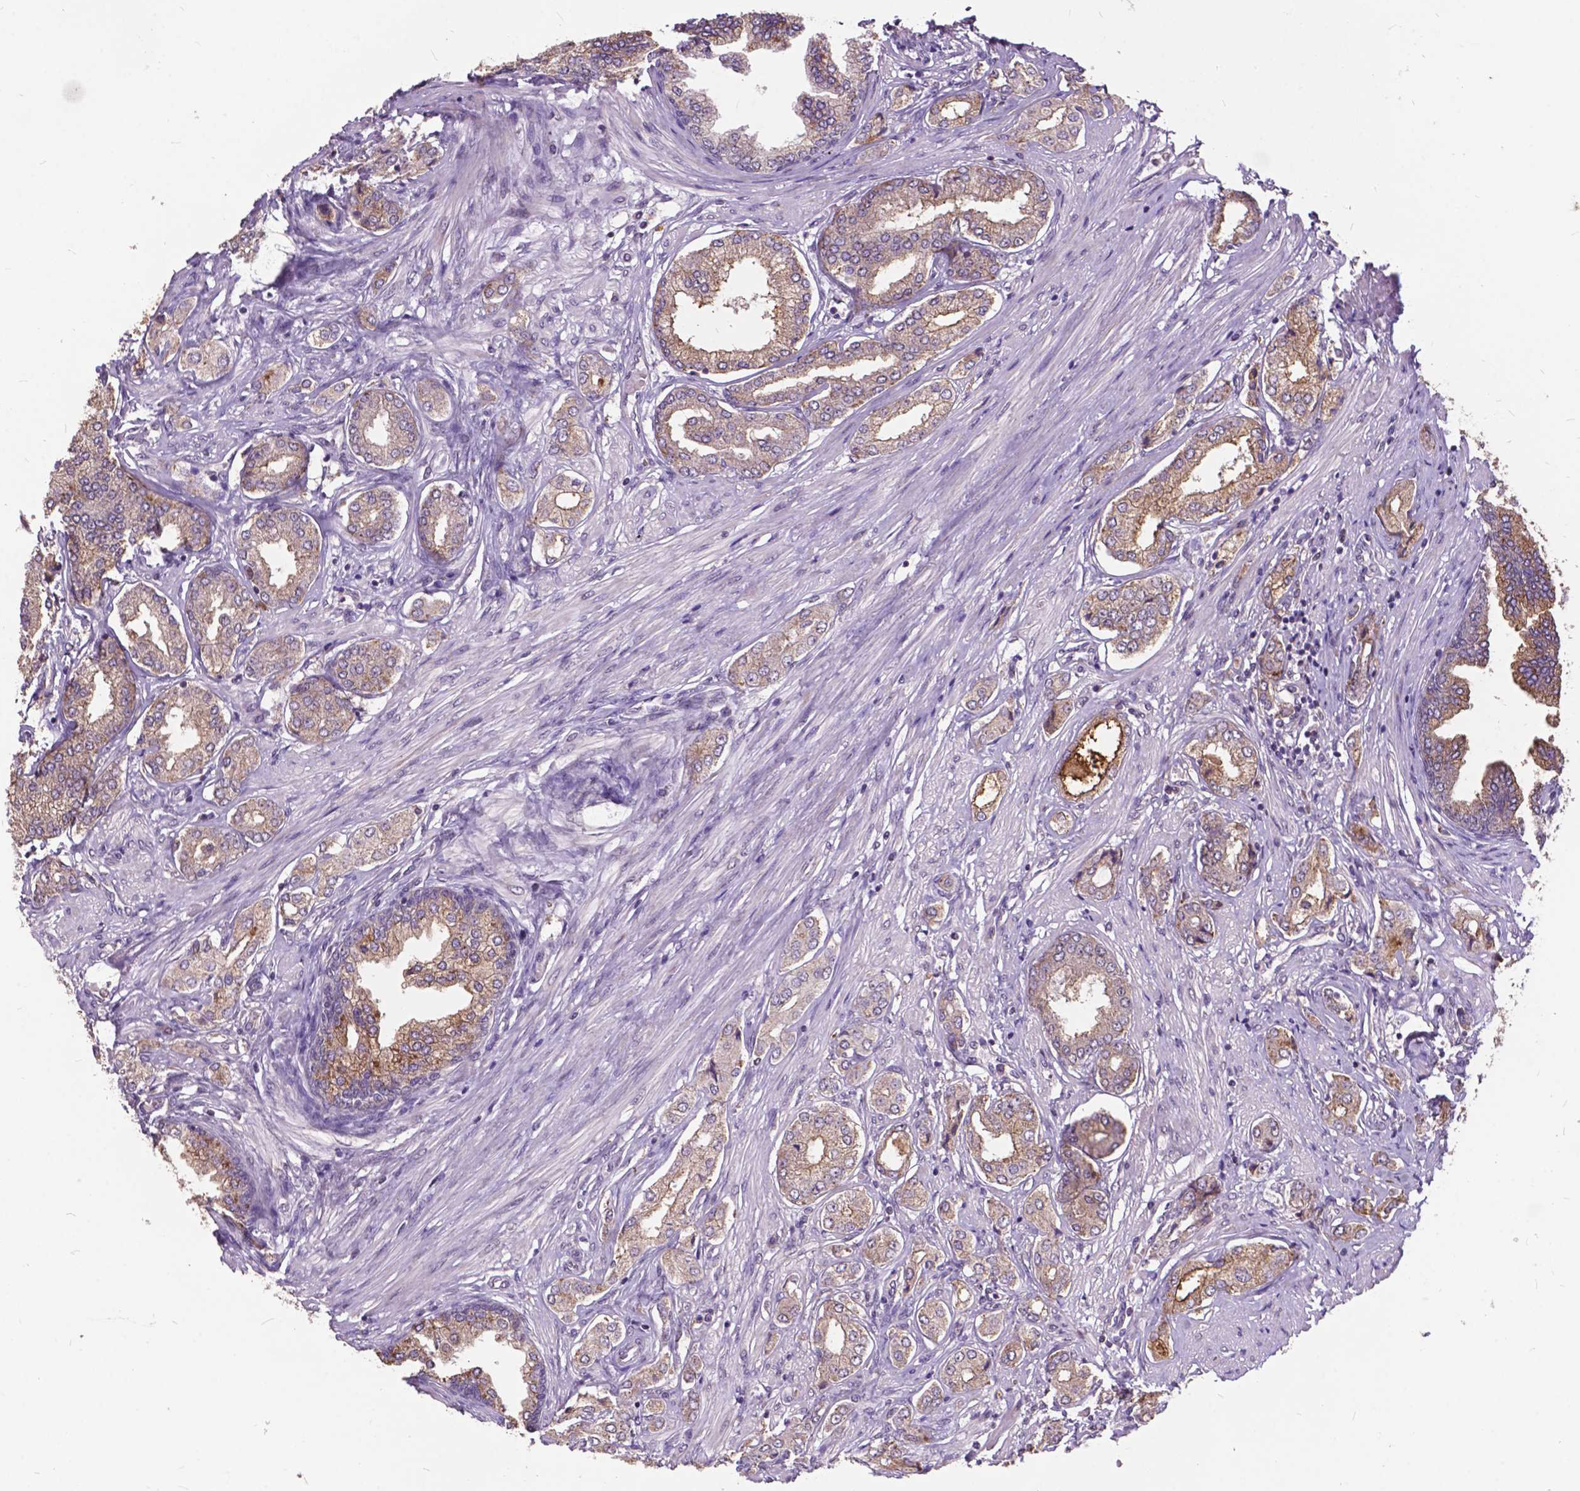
{"staining": {"intensity": "moderate", "quantity": ">75%", "location": "cytoplasmic/membranous,nuclear"}, "tissue": "prostate cancer", "cell_type": "Tumor cells", "image_type": "cancer", "snomed": [{"axis": "morphology", "description": "Adenocarcinoma, NOS"}, {"axis": "topography", "description": "Prostate"}], "caption": "Brown immunohistochemical staining in prostate cancer exhibits moderate cytoplasmic/membranous and nuclear positivity in about >75% of tumor cells.", "gene": "MSH2", "patient": {"sex": "male", "age": 63}}